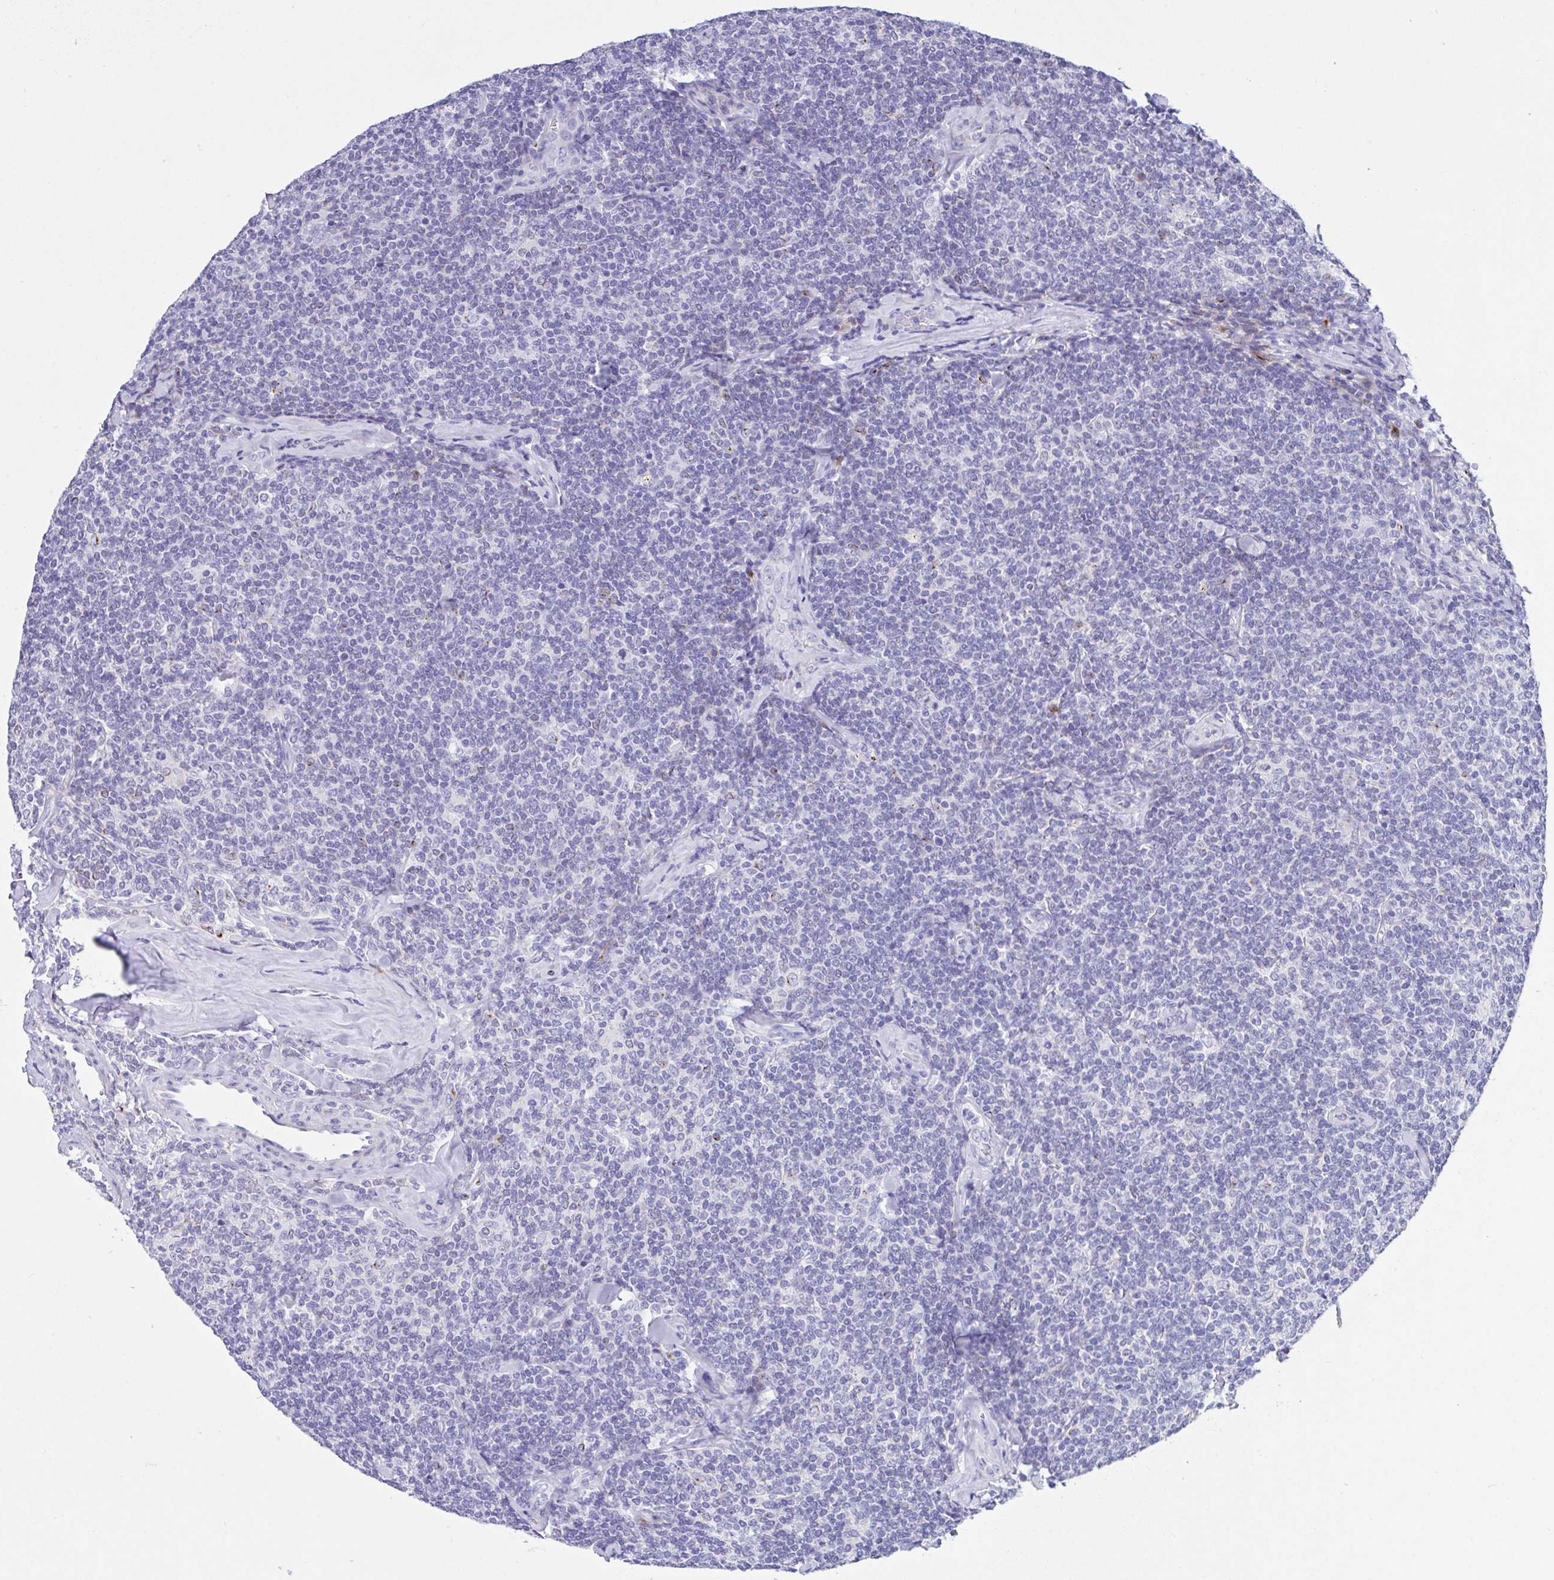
{"staining": {"intensity": "negative", "quantity": "none", "location": "none"}, "tissue": "lymphoma", "cell_type": "Tumor cells", "image_type": "cancer", "snomed": [{"axis": "morphology", "description": "Malignant lymphoma, non-Hodgkin's type, Low grade"}, {"axis": "topography", "description": "Lymph node"}], "caption": "A high-resolution micrograph shows immunohistochemistry staining of lymphoma, which demonstrates no significant positivity in tumor cells.", "gene": "FBXL20", "patient": {"sex": "female", "age": 56}}